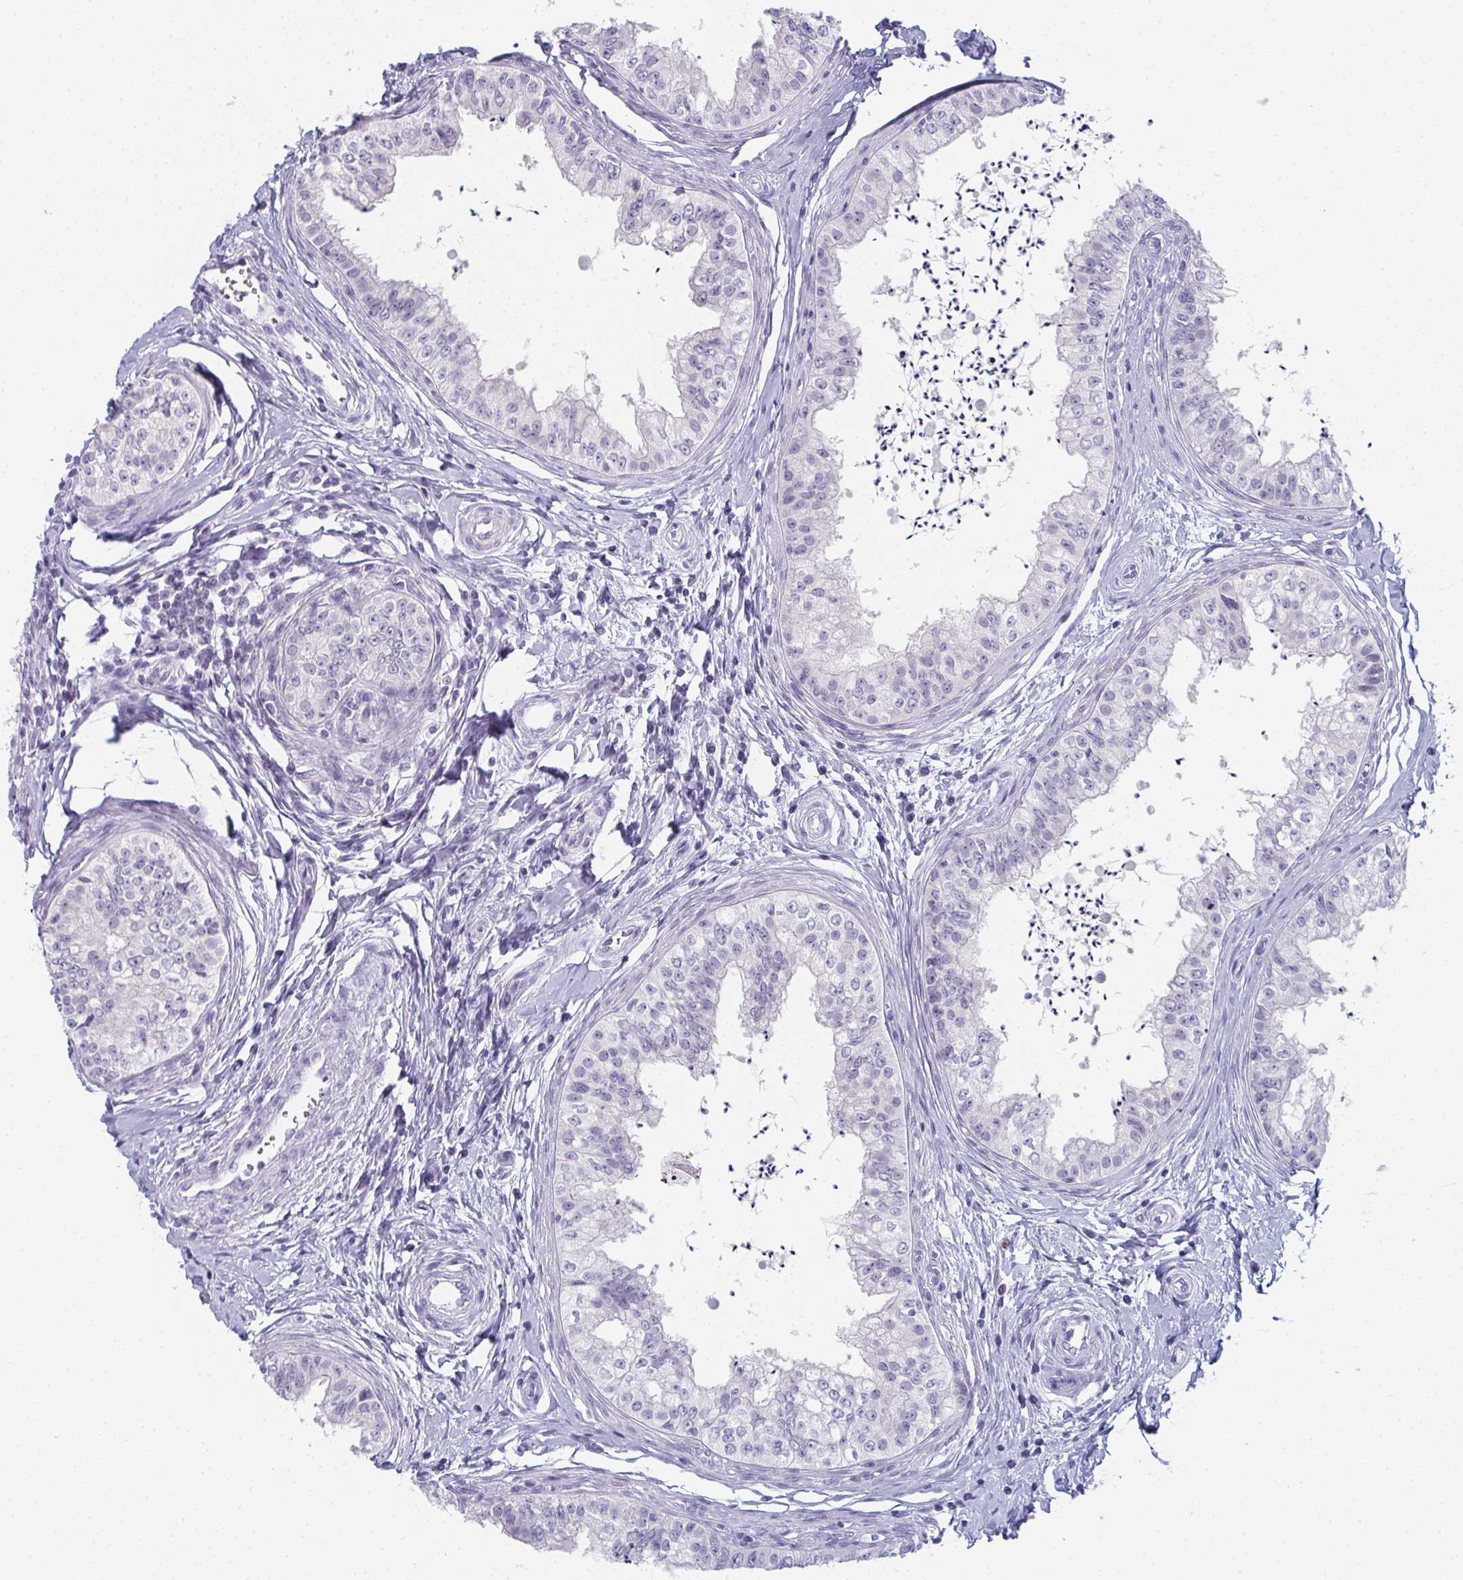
{"staining": {"intensity": "negative", "quantity": "none", "location": "none"}, "tissue": "epididymis", "cell_type": "Glandular cells", "image_type": "normal", "snomed": [{"axis": "morphology", "description": "Normal tissue, NOS"}, {"axis": "topography", "description": "Epididymis"}], "caption": "This photomicrograph is of benign epididymis stained with immunohistochemistry (IHC) to label a protein in brown with the nuclei are counter-stained blue. There is no expression in glandular cells. (Brightfield microscopy of DAB (3,3'-diaminobenzidine) IHC at high magnification).", "gene": "PYCR3", "patient": {"sex": "male", "age": 24}}